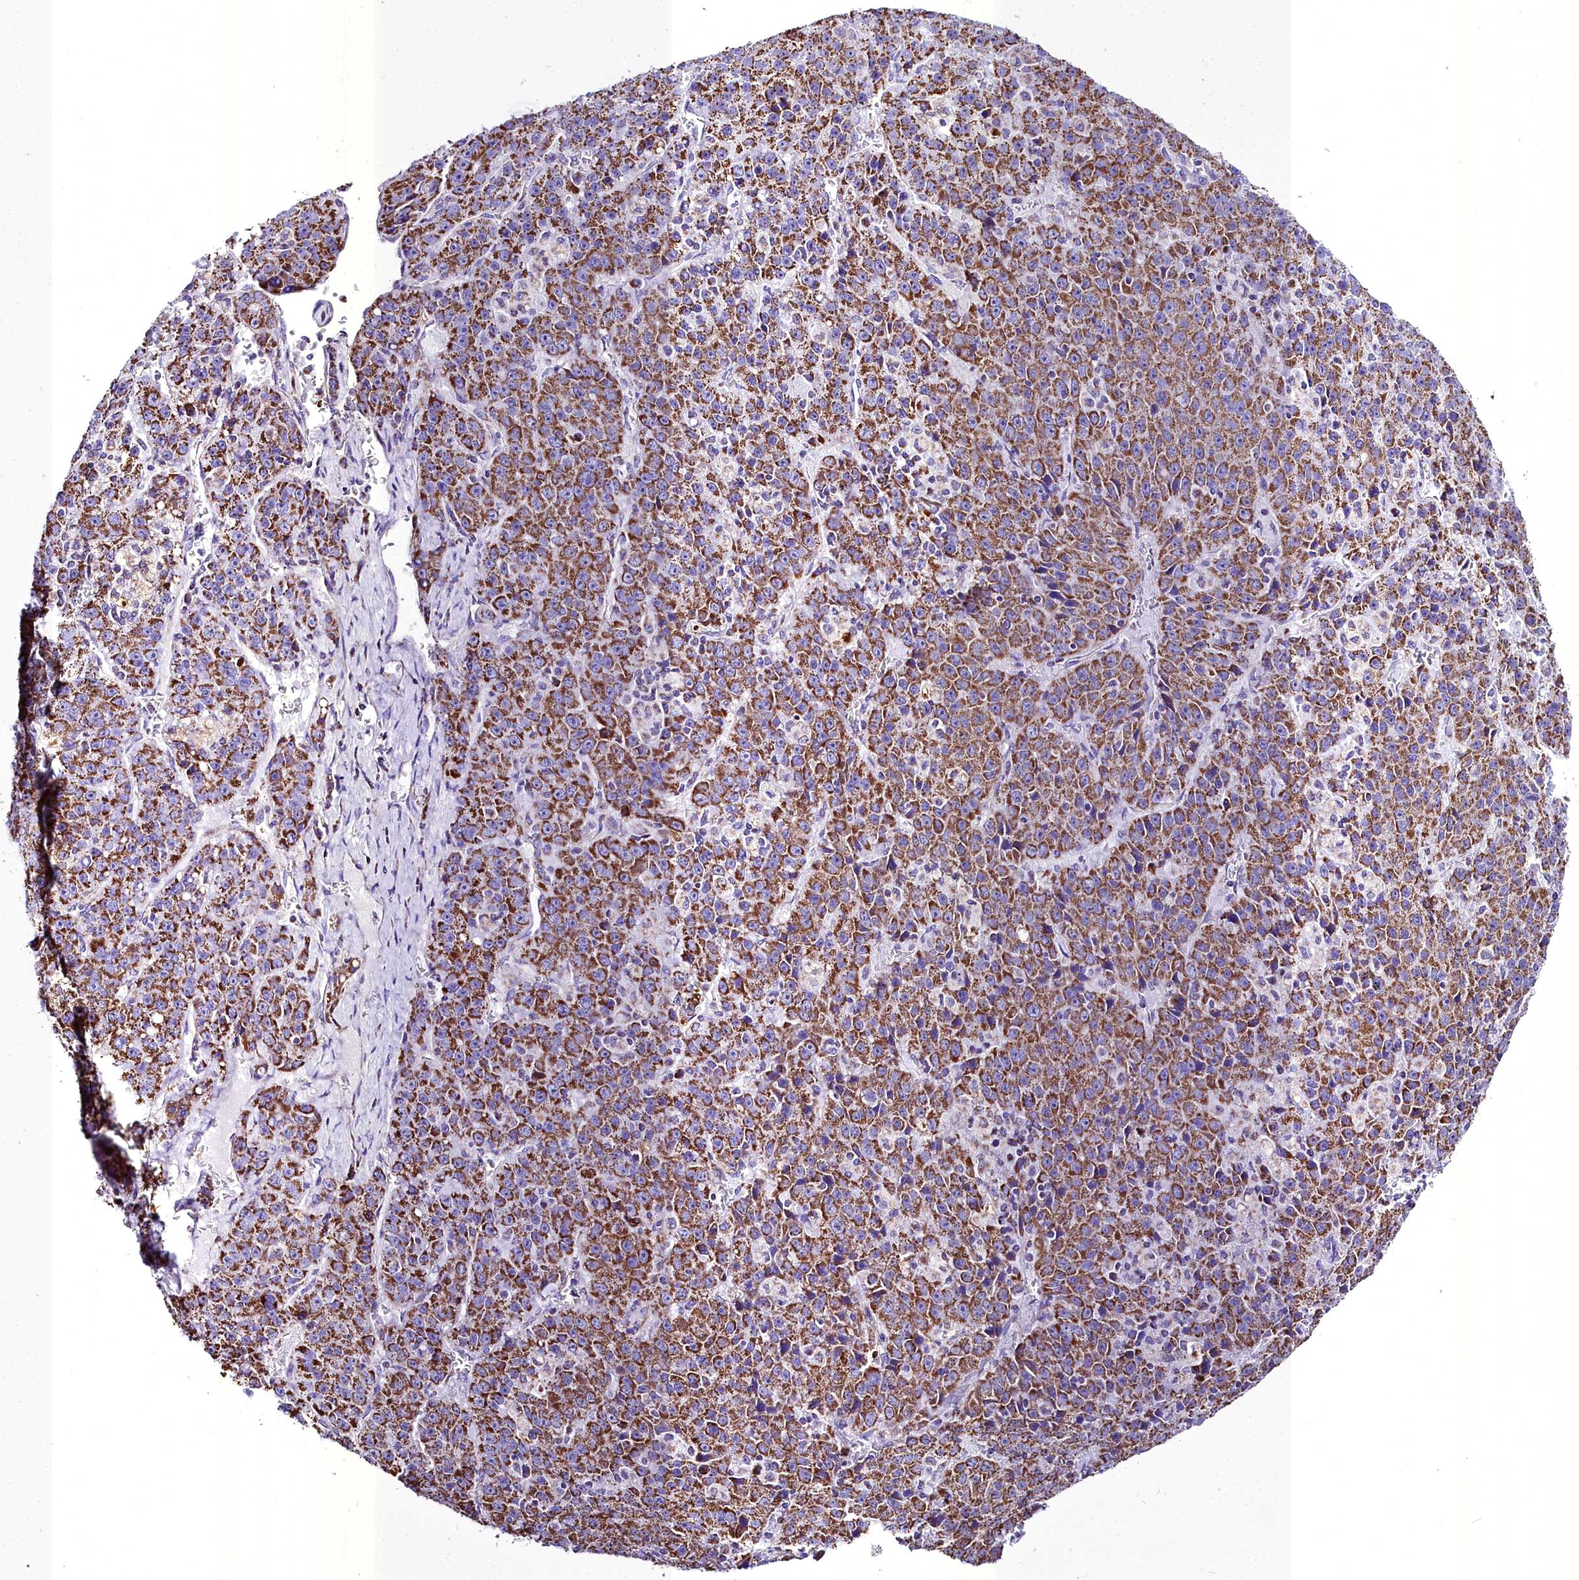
{"staining": {"intensity": "strong", "quantity": ">75%", "location": "cytoplasmic/membranous"}, "tissue": "liver cancer", "cell_type": "Tumor cells", "image_type": "cancer", "snomed": [{"axis": "morphology", "description": "Carcinoma, Hepatocellular, NOS"}, {"axis": "topography", "description": "Liver"}], "caption": "Immunohistochemical staining of human liver hepatocellular carcinoma exhibits high levels of strong cytoplasmic/membranous protein positivity in approximately >75% of tumor cells.", "gene": "WDFY3", "patient": {"sex": "female", "age": 53}}